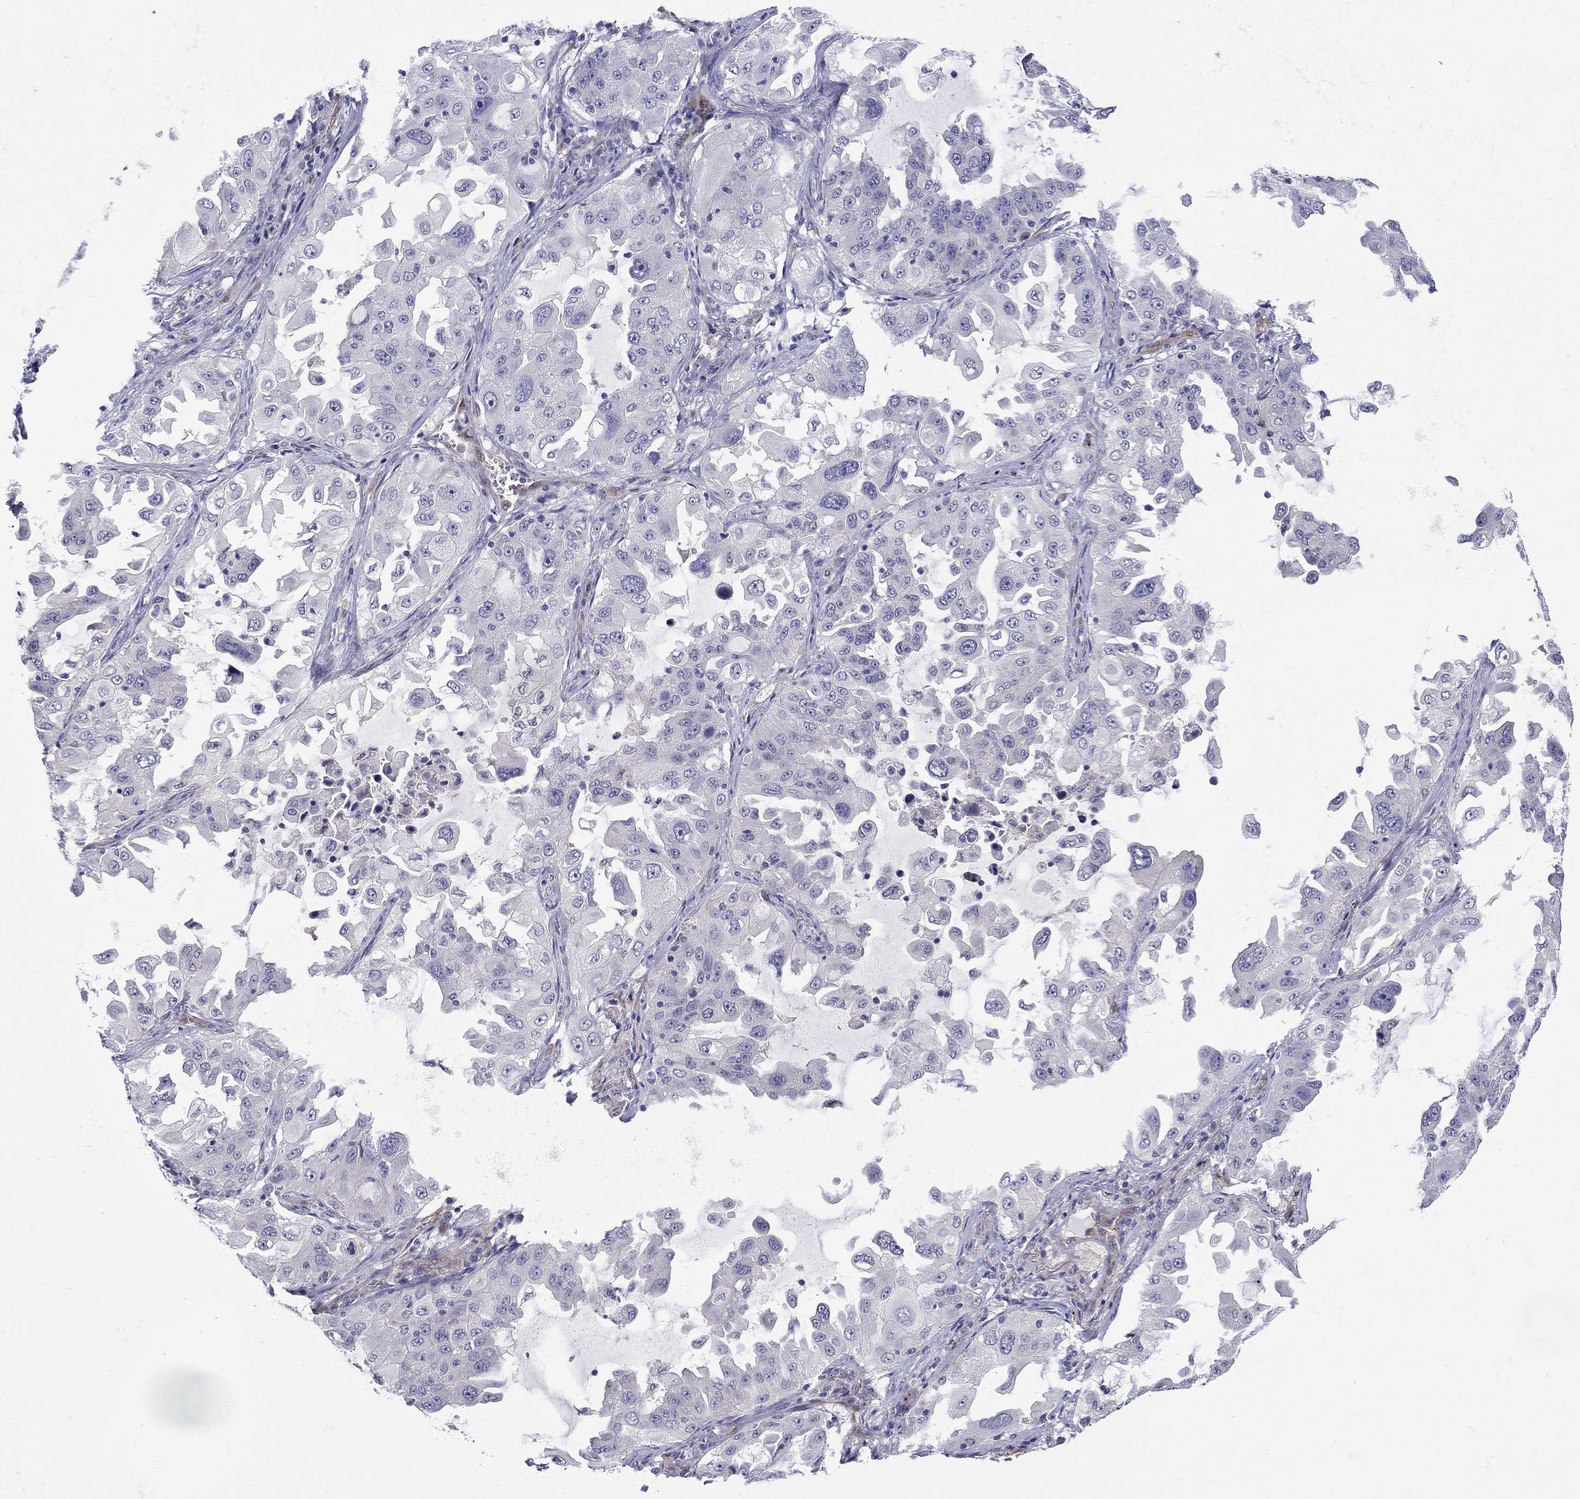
{"staining": {"intensity": "negative", "quantity": "none", "location": "none"}, "tissue": "lung cancer", "cell_type": "Tumor cells", "image_type": "cancer", "snomed": [{"axis": "morphology", "description": "Adenocarcinoma, NOS"}, {"axis": "topography", "description": "Lung"}], "caption": "Photomicrograph shows no protein positivity in tumor cells of lung adenocarcinoma tissue. (DAB (3,3'-diaminobenzidine) immunohistochemistry visualized using brightfield microscopy, high magnification).", "gene": "ABCG4", "patient": {"sex": "female", "age": 61}}